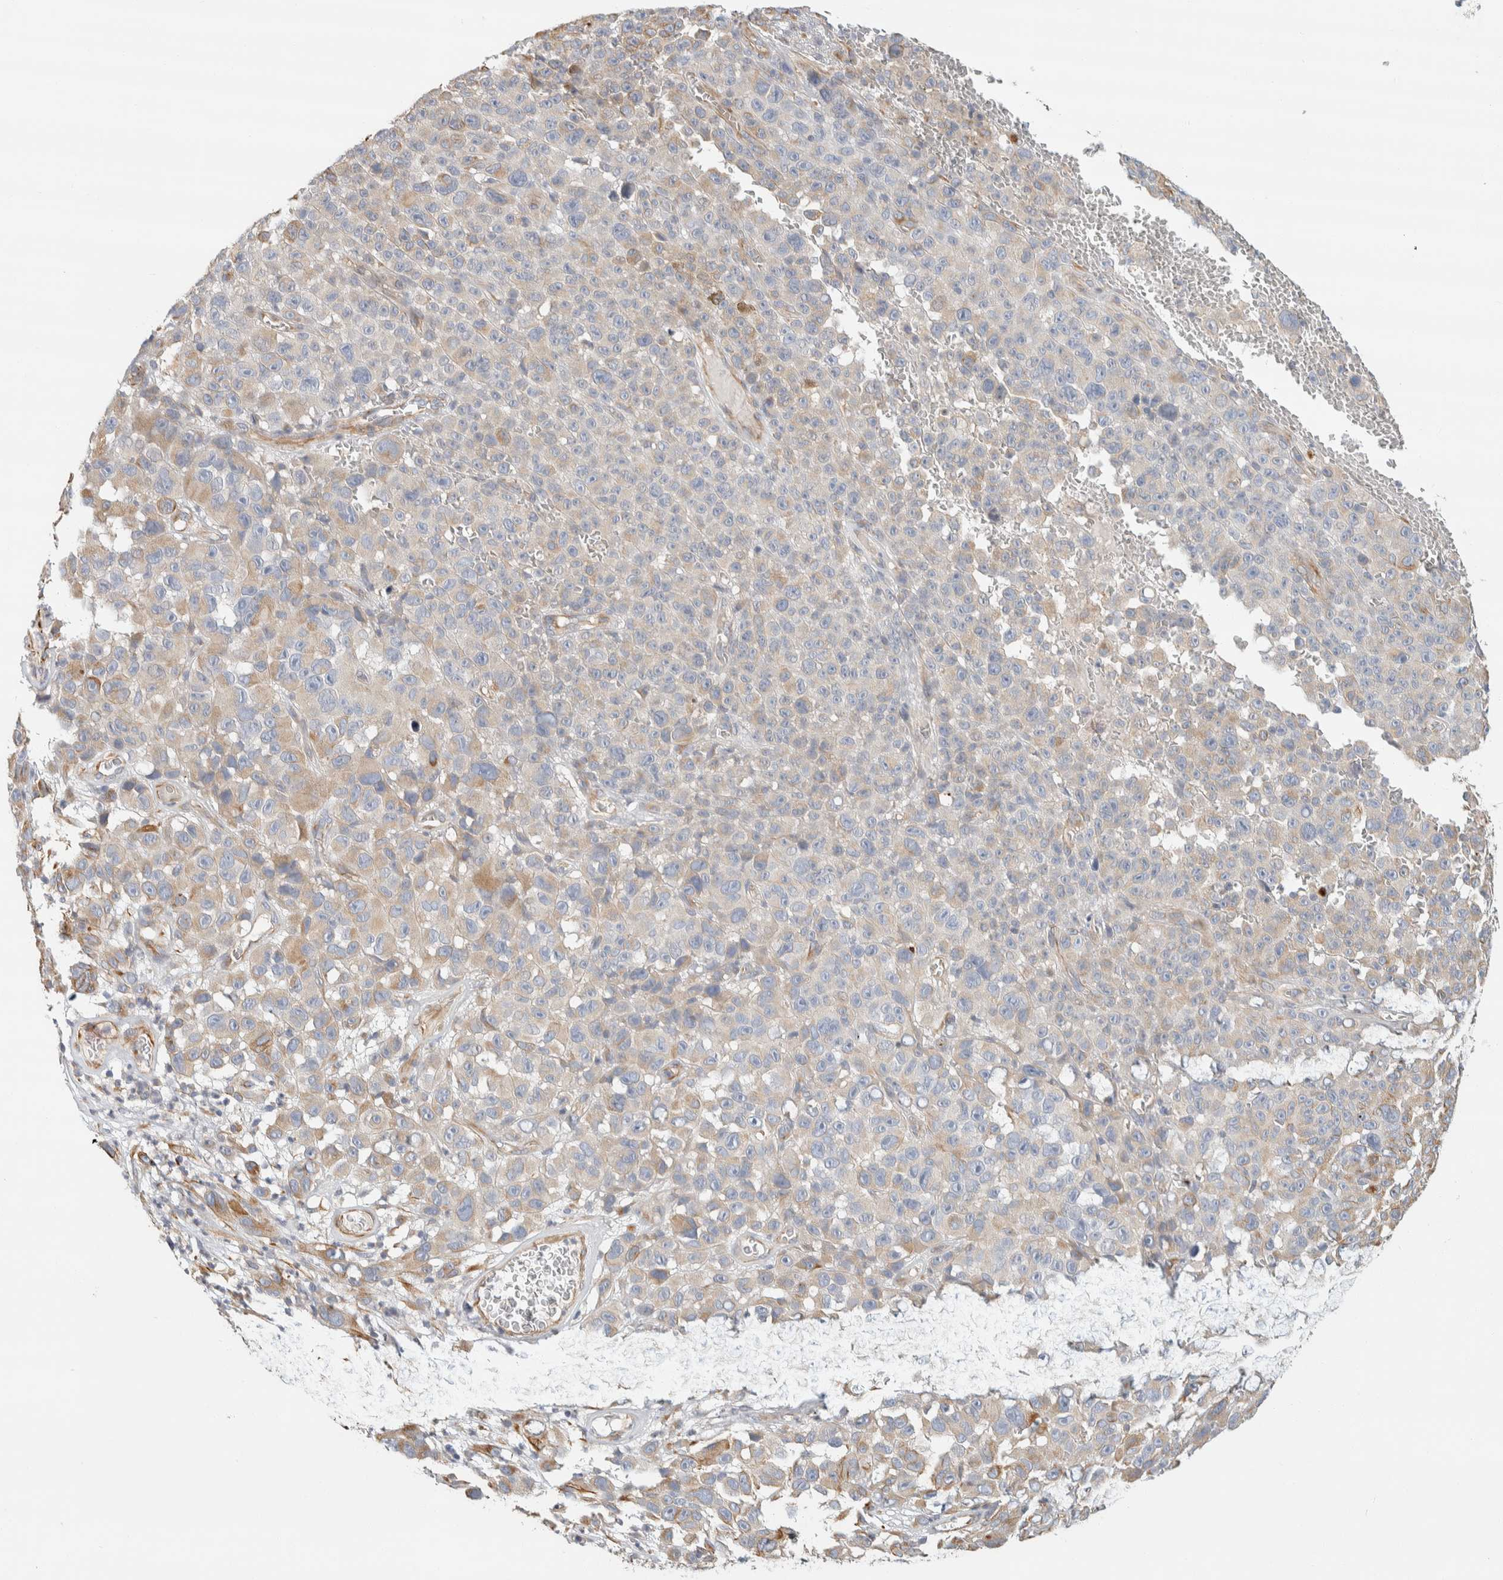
{"staining": {"intensity": "weak", "quantity": "25%-75%", "location": "cytoplasmic/membranous"}, "tissue": "melanoma", "cell_type": "Tumor cells", "image_type": "cancer", "snomed": [{"axis": "morphology", "description": "Malignant melanoma, NOS"}, {"axis": "topography", "description": "Skin"}], "caption": "Protein staining demonstrates weak cytoplasmic/membranous positivity in approximately 25%-75% of tumor cells in melanoma.", "gene": "CDR2", "patient": {"sex": "female", "age": 82}}